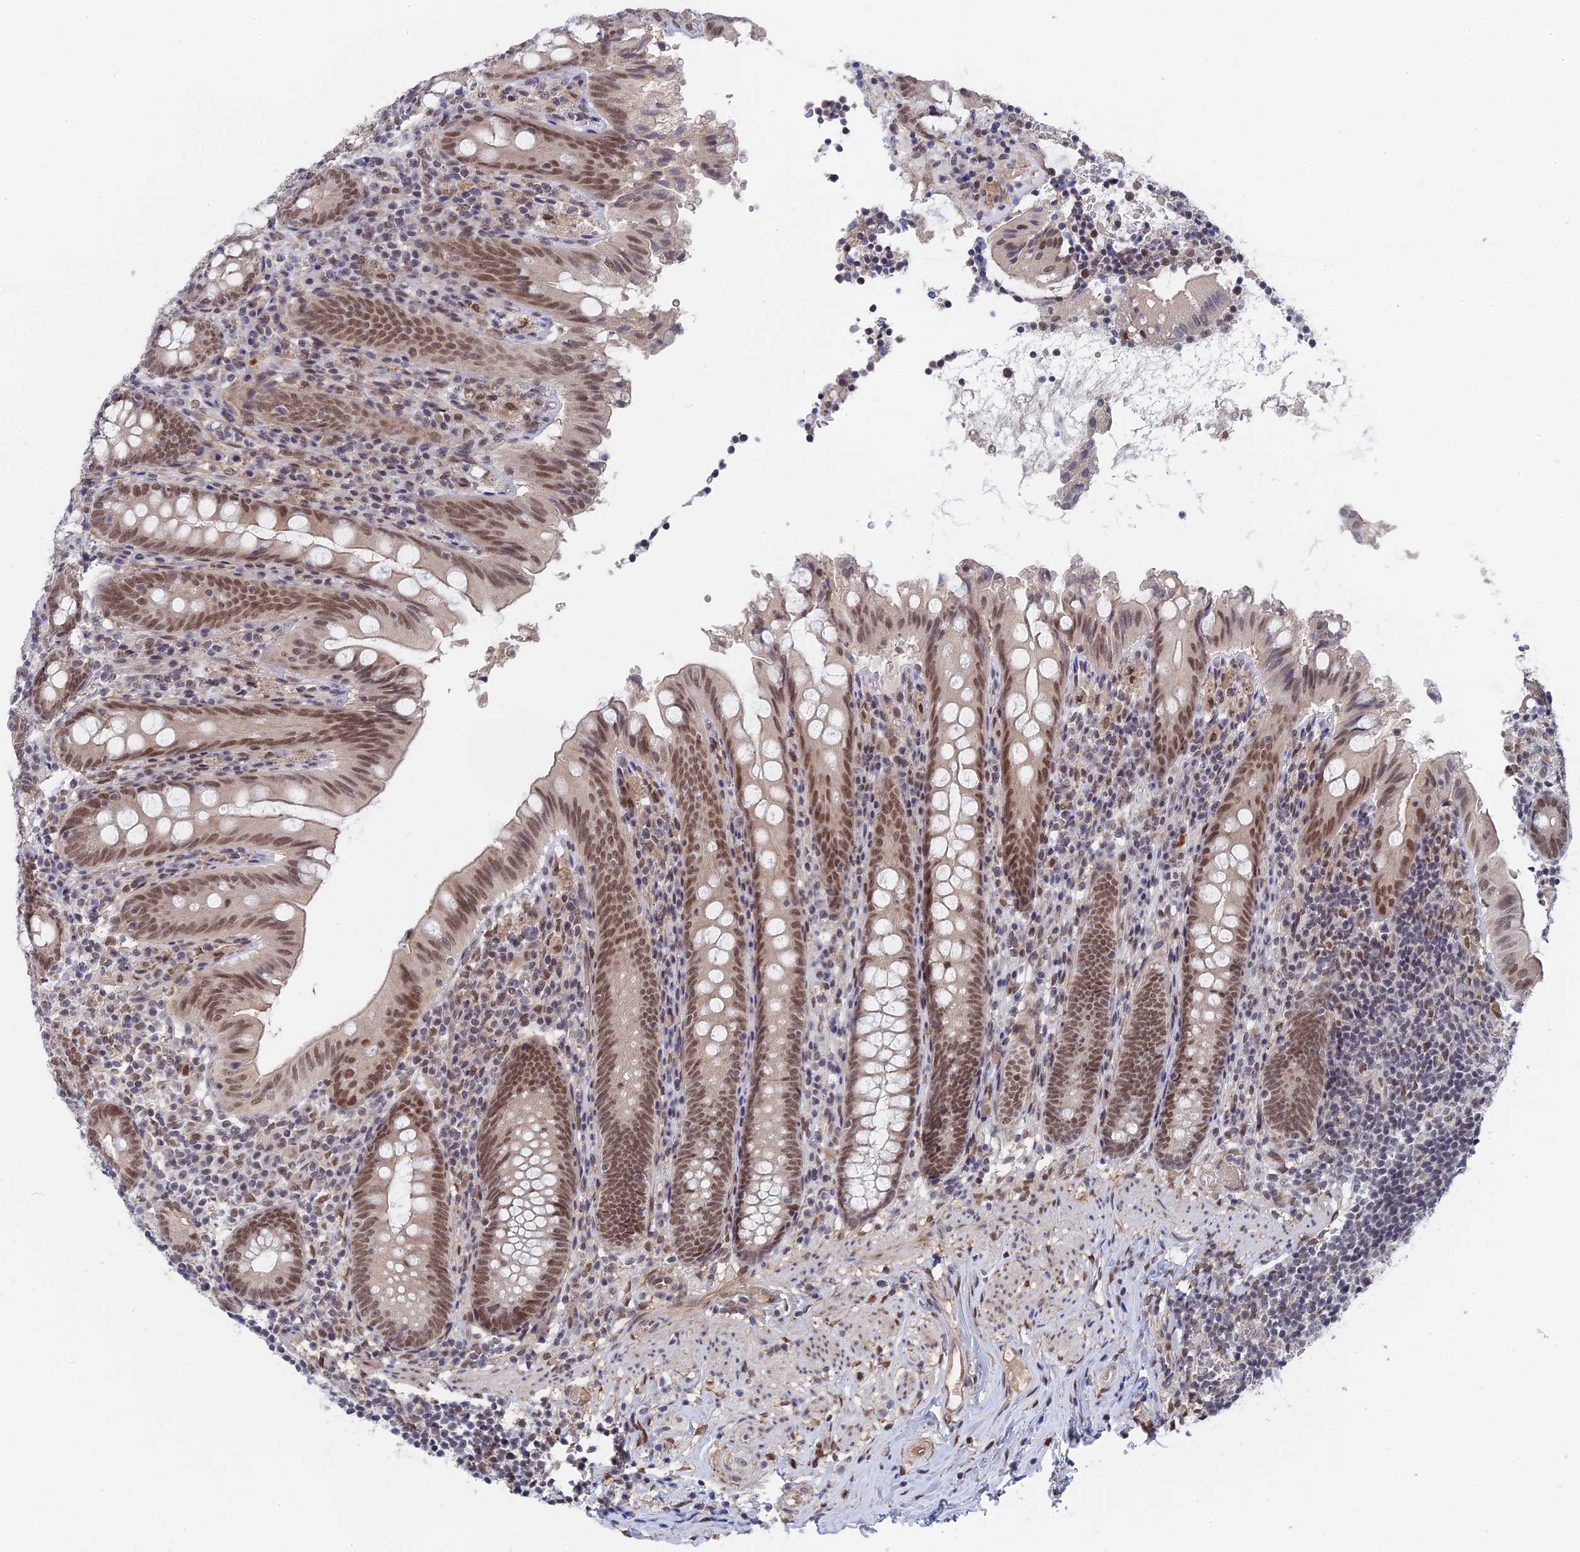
{"staining": {"intensity": "moderate", "quantity": ">75%", "location": "nuclear"}, "tissue": "appendix", "cell_type": "Glandular cells", "image_type": "normal", "snomed": [{"axis": "morphology", "description": "Normal tissue, NOS"}, {"axis": "topography", "description": "Appendix"}], "caption": "Immunohistochemical staining of normal human appendix shows medium levels of moderate nuclear positivity in approximately >75% of glandular cells.", "gene": "CCDC85A", "patient": {"sex": "male", "age": 55}}